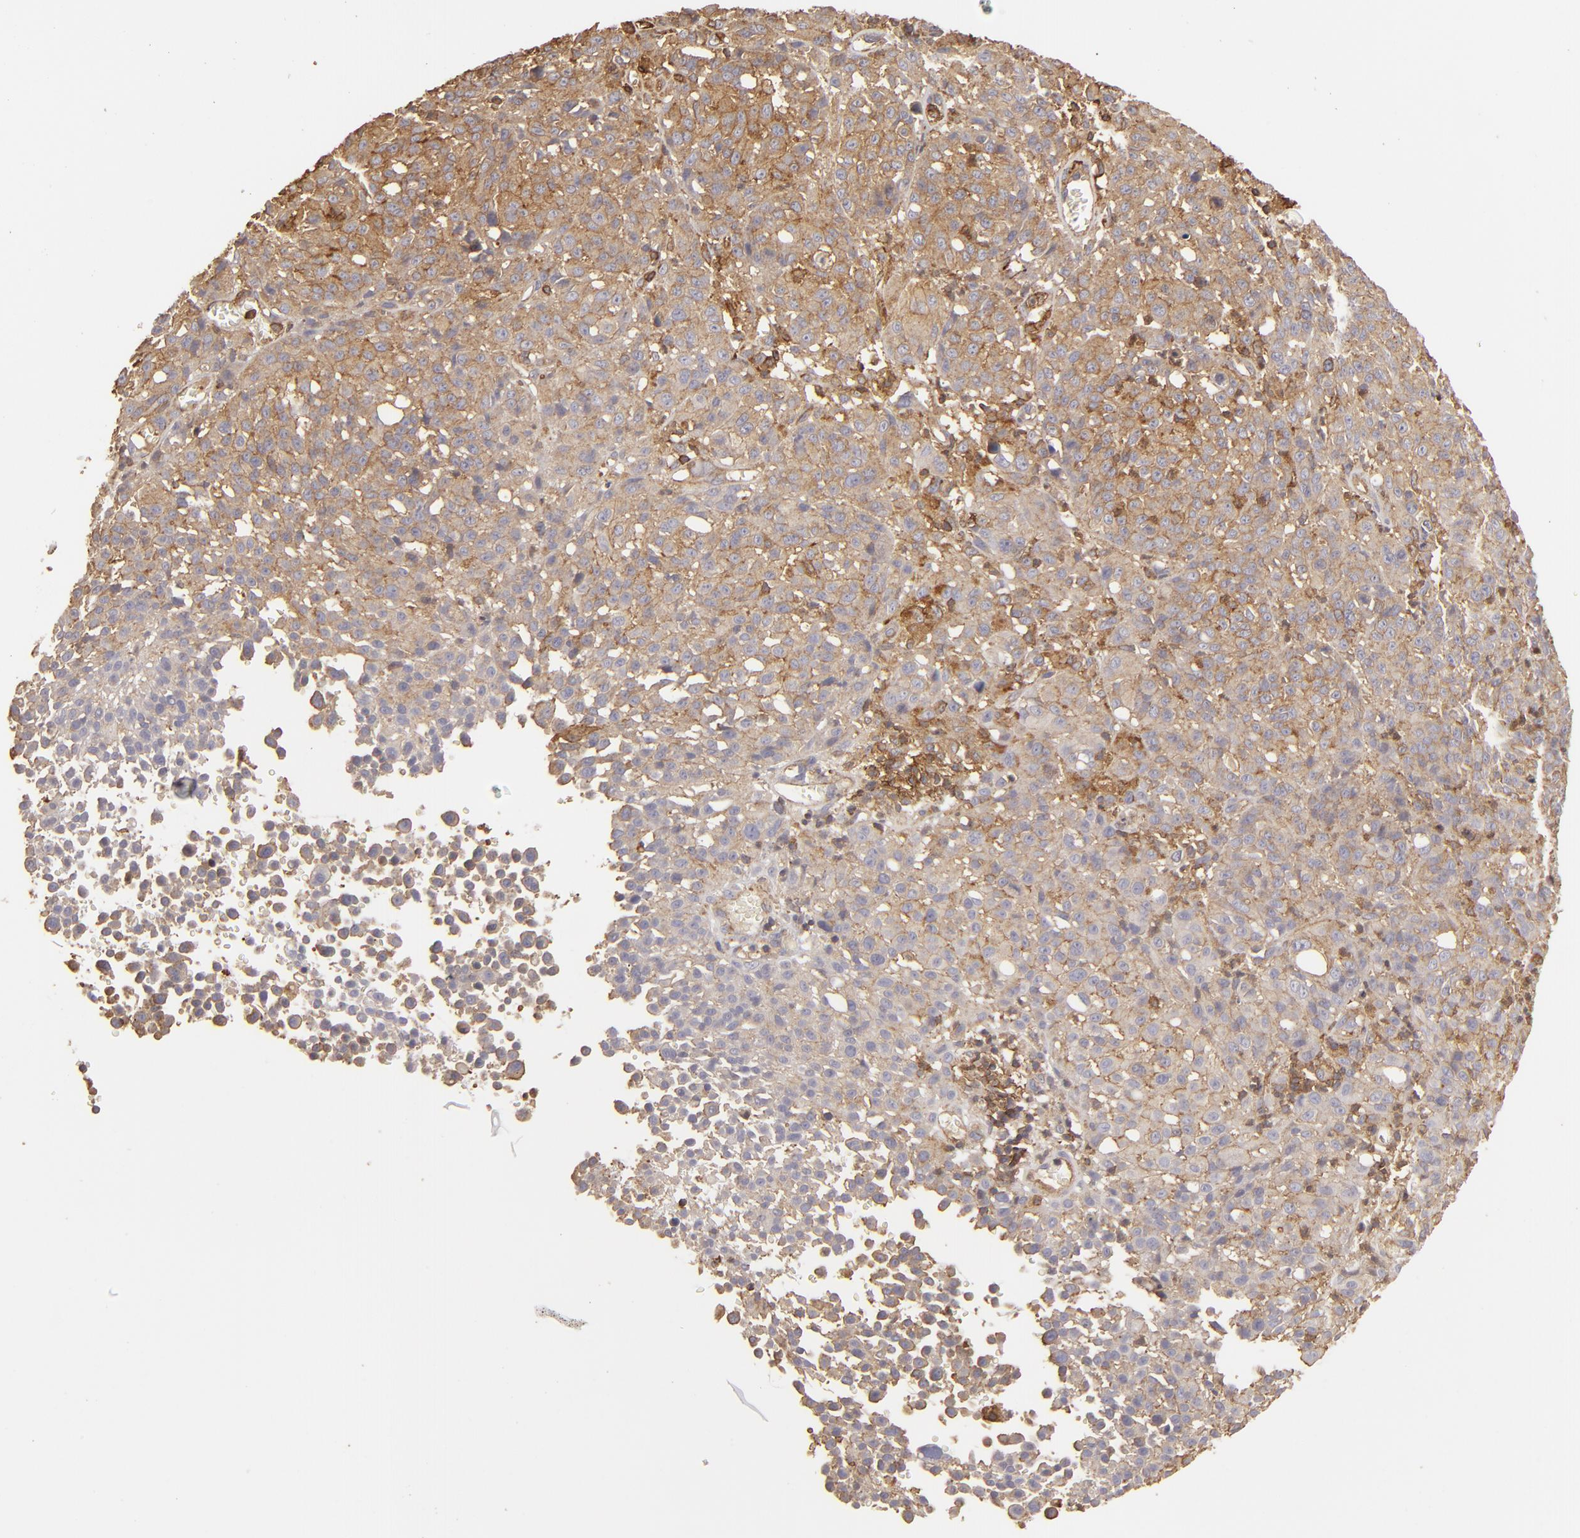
{"staining": {"intensity": "moderate", "quantity": ">75%", "location": "cytoplasmic/membranous"}, "tissue": "melanoma", "cell_type": "Tumor cells", "image_type": "cancer", "snomed": [{"axis": "morphology", "description": "Malignant melanoma, NOS"}, {"axis": "topography", "description": "Skin"}], "caption": "Immunohistochemistry of human melanoma displays medium levels of moderate cytoplasmic/membranous positivity in about >75% of tumor cells. (DAB (3,3'-diaminobenzidine) IHC, brown staining for protein, blue staining for nuclei).", "gene": "ACTB", "patient": {"sex": "female", "age": 49}}